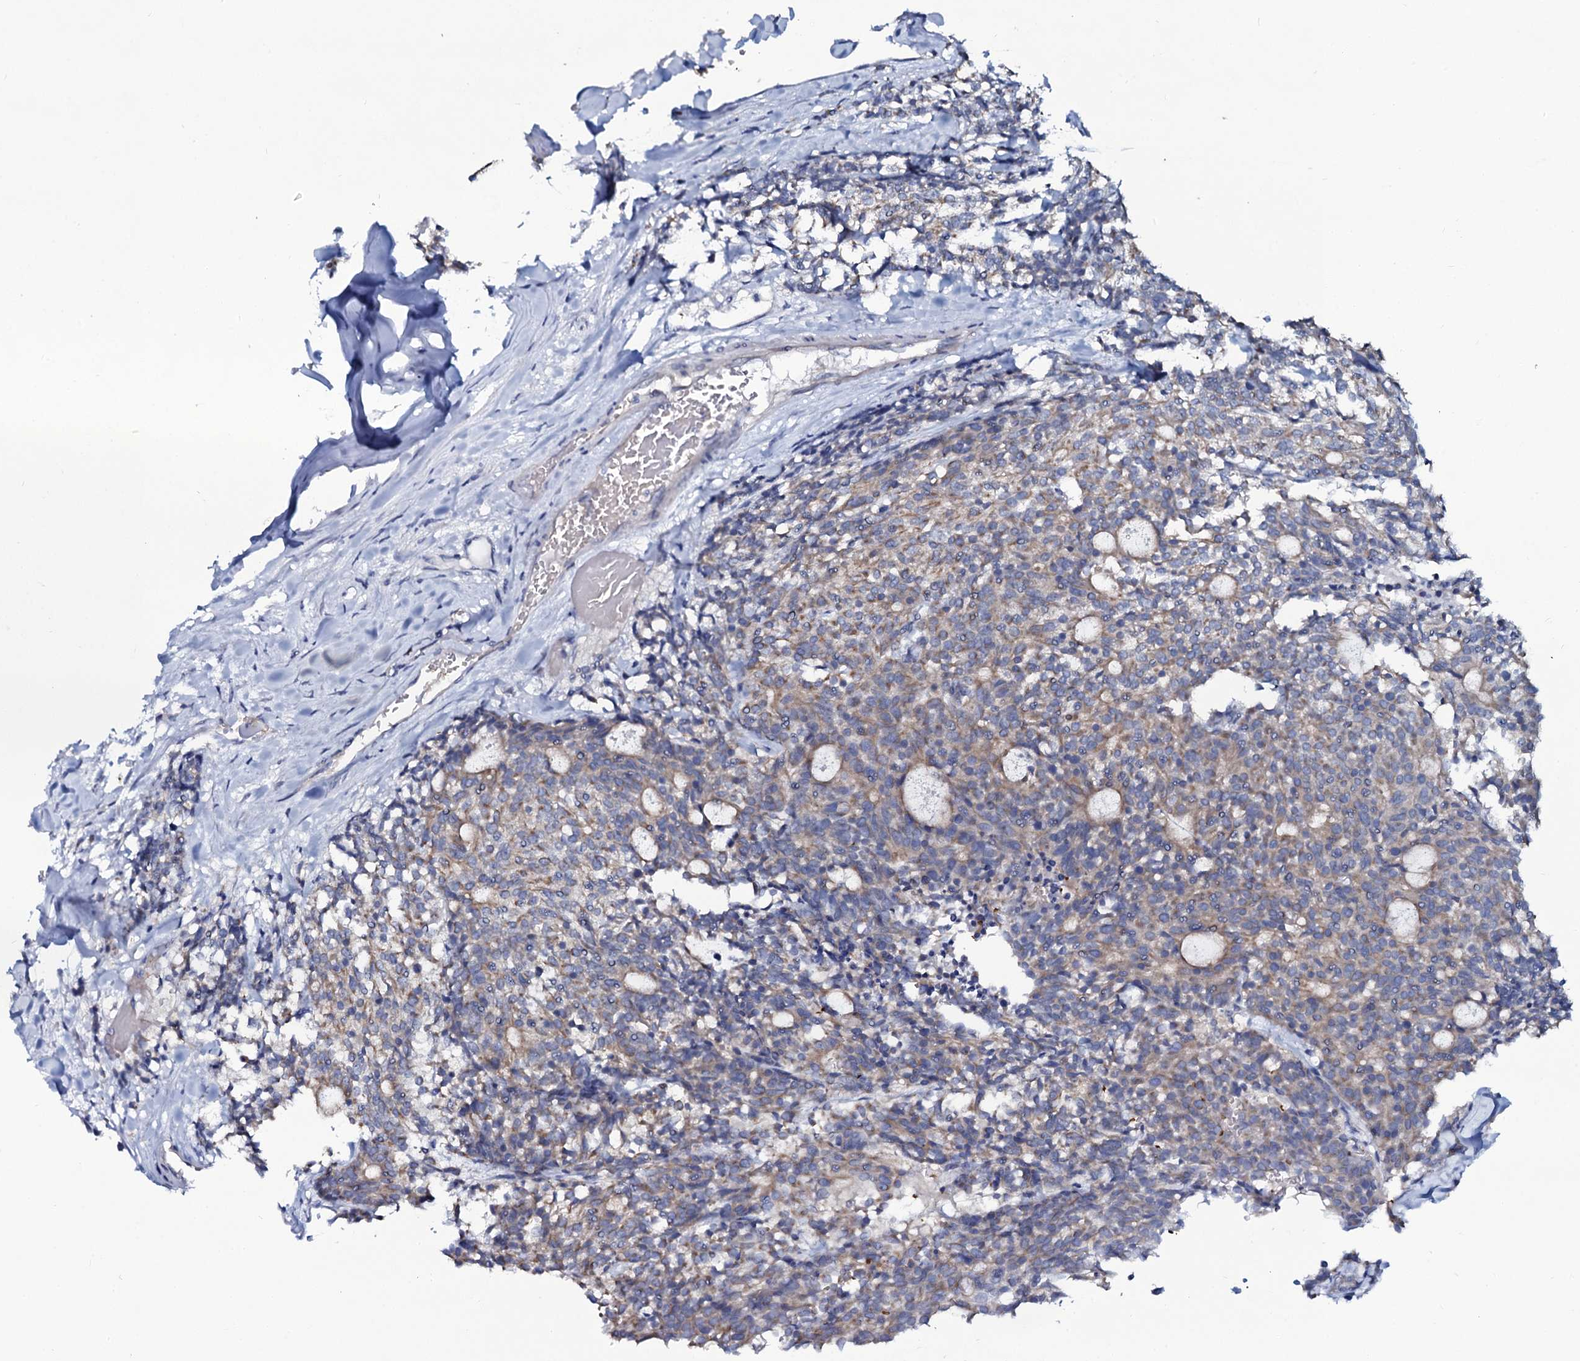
{"staining": {"intensity": "weak", "quantity": "25%-75%", "location": "cytoplasmic/membranous"}, "tissue": "carcinoid", "cell_type": "Tumor cells", "image_type": "cancer", "snomed": [{"axis": "morphology", "description": "Carcinoid, malignant, NOS"}, {"axis": "topography", "description": "Pancreas"}], "caption": "This photomicrograph reveals carcinoid stained with IHC to label a protein in brown. The cytoplasmic/membranous of tumor cells show weak positivity for the protein. Nuclei are counter-stained blue.", "gene": "C10orf88", "patient": {"sex": "female", "age": 54}}